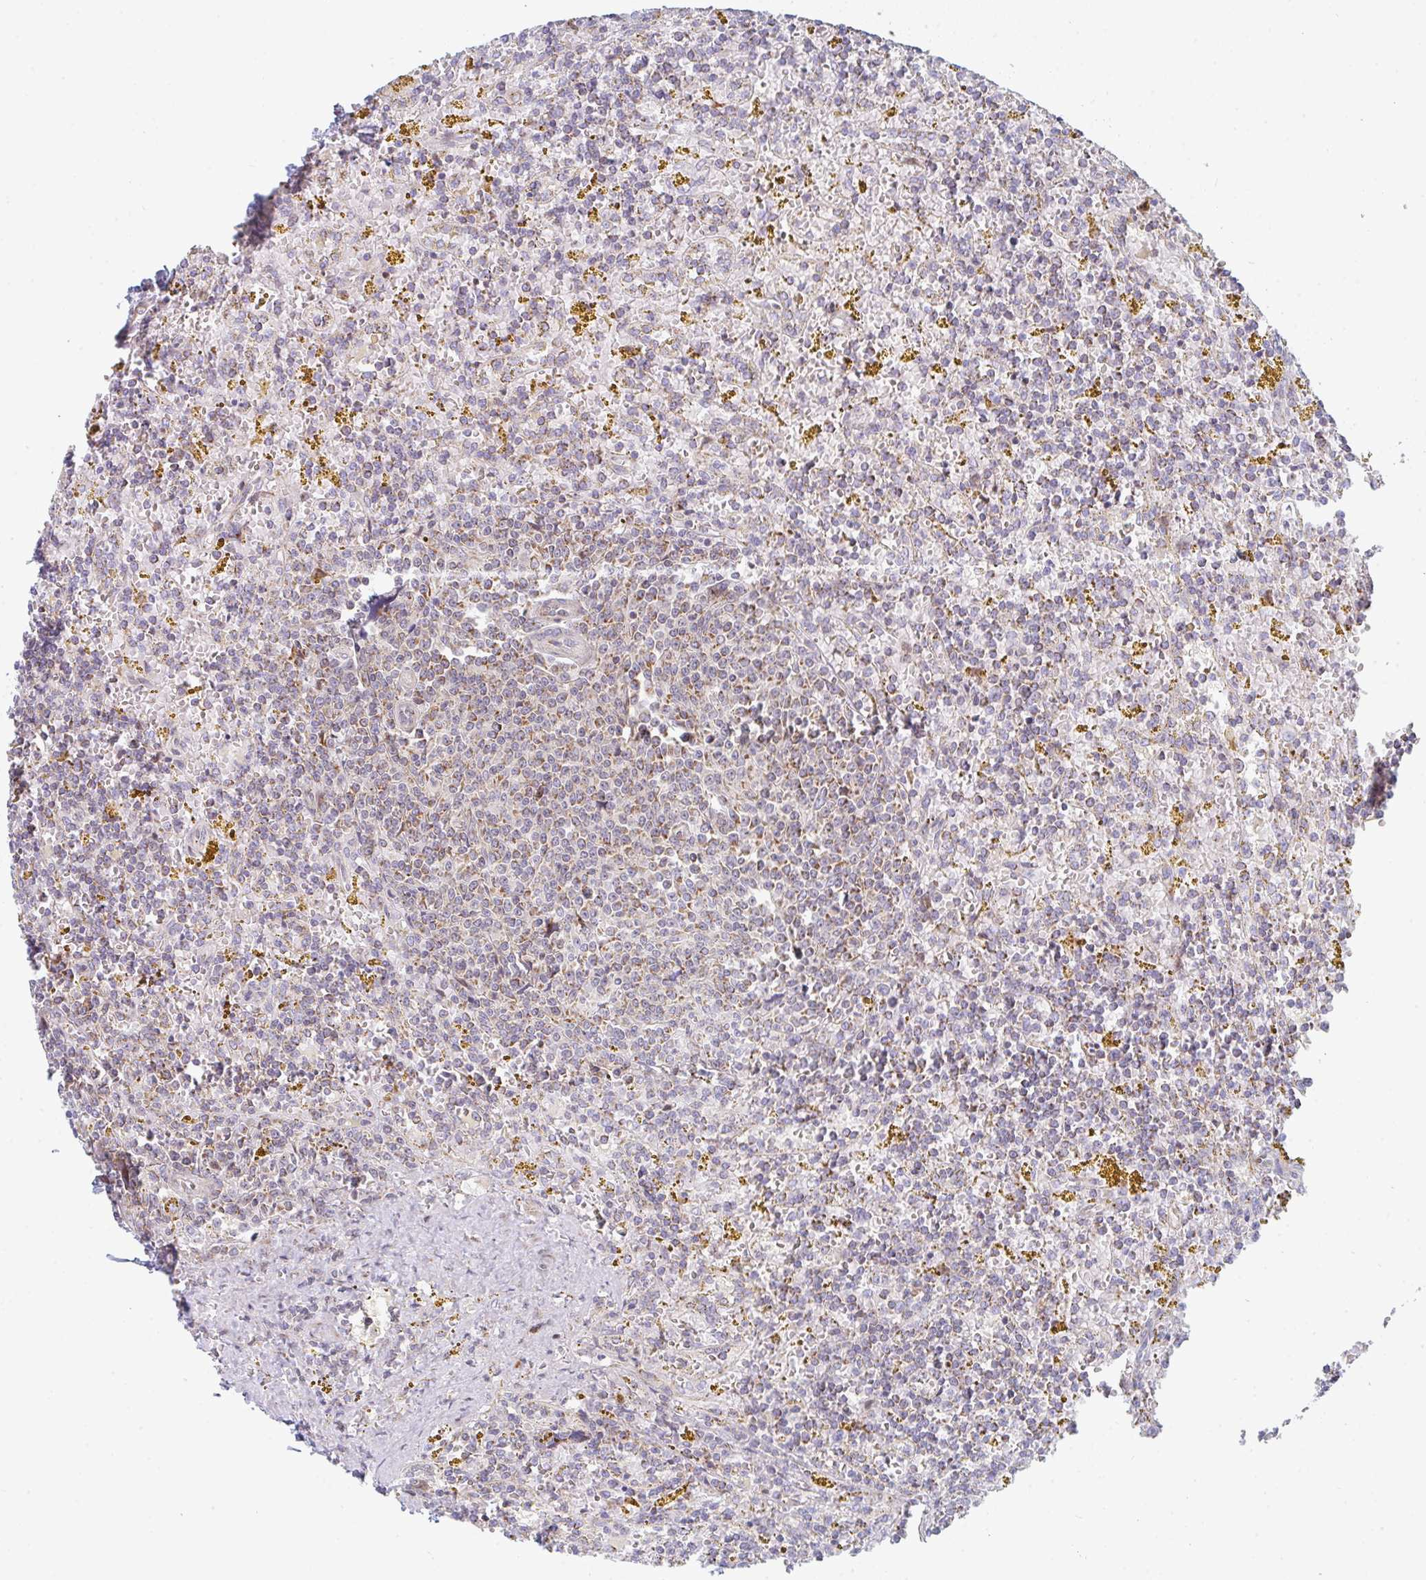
{"staining": {"intensity": "weak", "quantity": "<25%", "location": "cytoplasmic/membranous"}, "tissue": "lymphoma", "cell_type": "Tumor cells", "image_type": "cancer", "snomed": [{"axis": "morphology", "description": "Malignant lymphoma, non-Hodgkin's type, Low grade"}, {"axis": "topography", "description": "Spleen"}, {"axis": "topography", "description": "Lymph node"}], "caption": "IHC image of human malignant lymphoma, non-Hodgkin's type (low-grade) stained for a protein (brown), which exhibits no staining in tumor cells.", "gene": "PRKCH", "patient": {"sex": "female", "age": 66}}